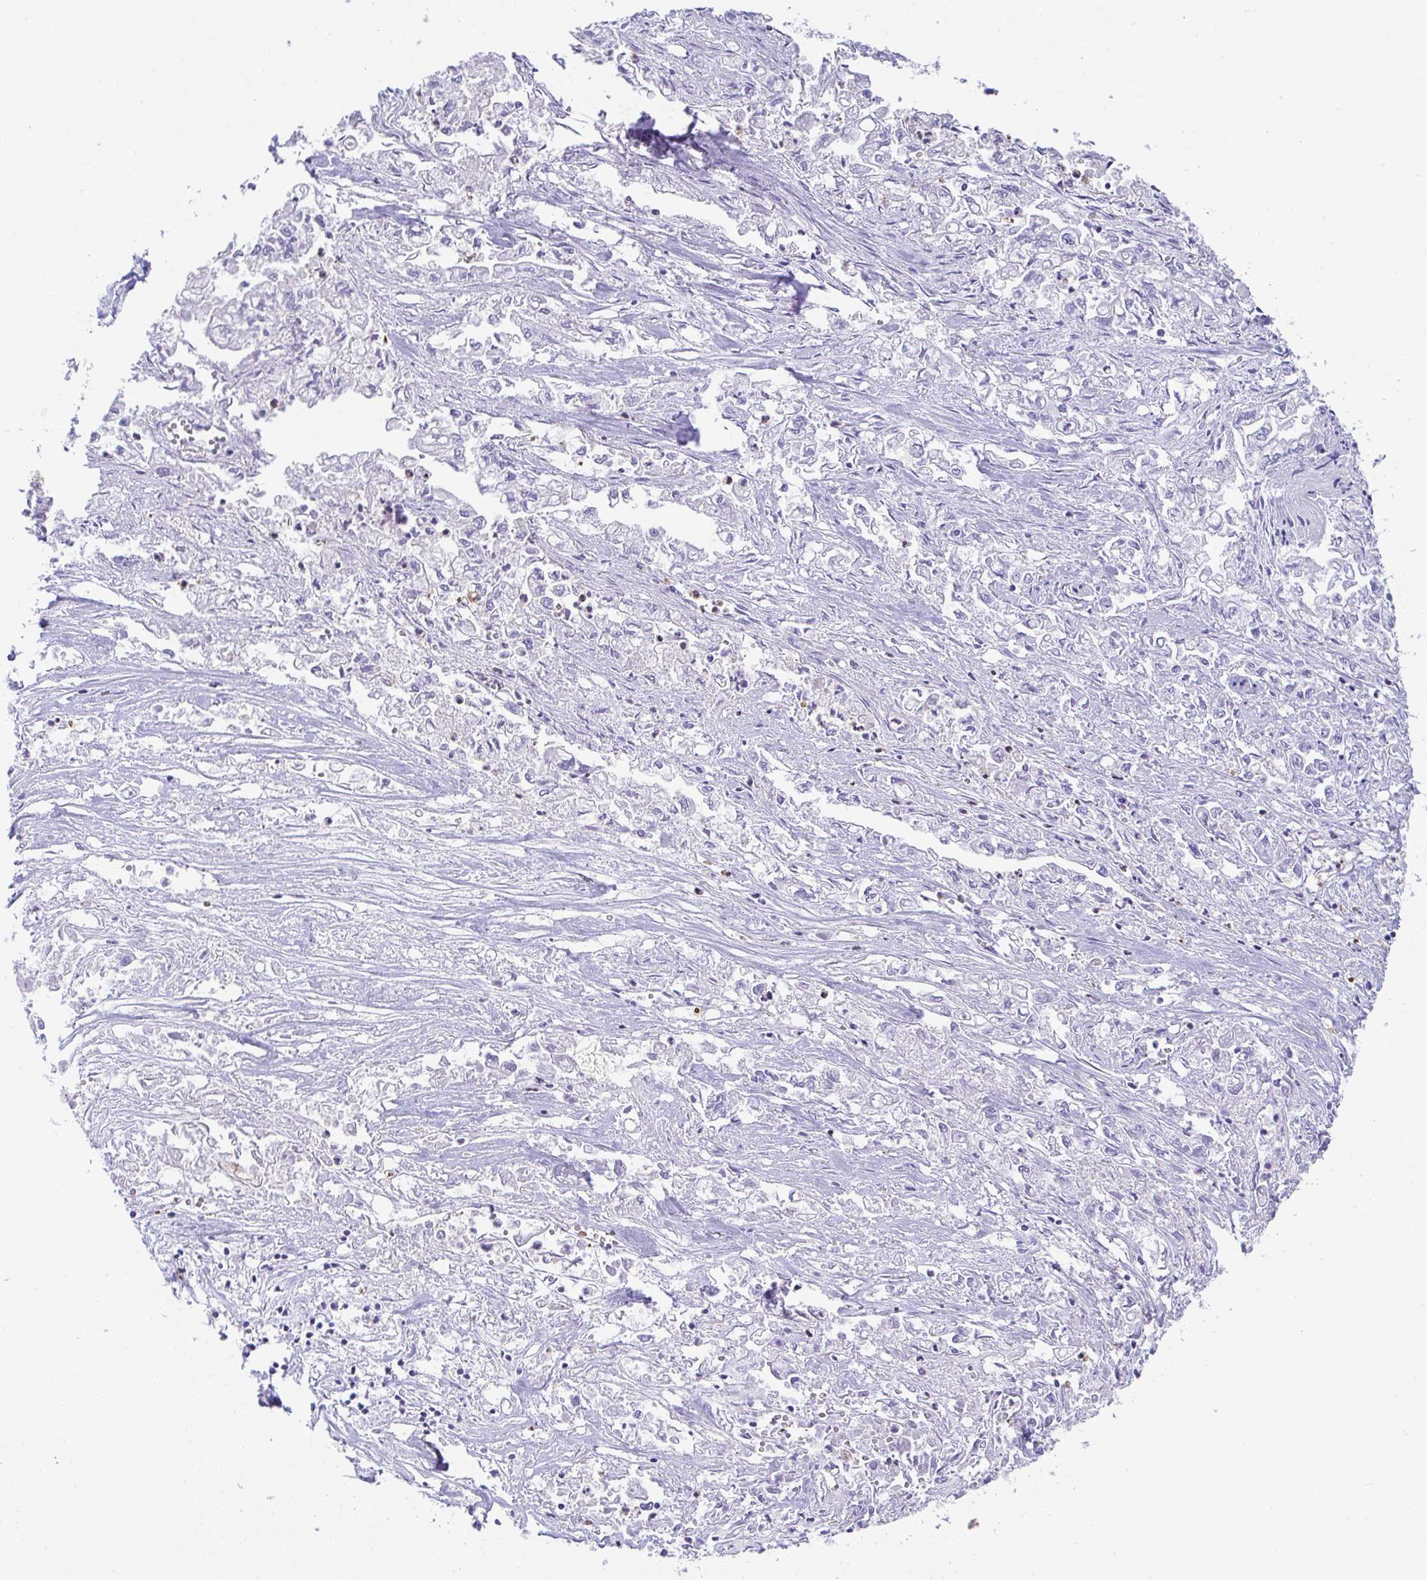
{"staining": {"intensity": "negative", "quantity": "none", "location": "none"}, "tissue": "pancreatic cancer", "cell_type": "Tumor cells", "image_type": "cancer", "snomed": [{"axis": "morphology", "description": "Adenocarcinoma, NOS"}, {"axis": "topography", "description": "Pancreas"}], "caption": "This is an immunohistochemistry photomicrograph of pancreatic adenocarcinoma. There is no positivity in tumor cells.", "gene": "TNFAIP8", "patient": {"sex": "male", "age": 72}}